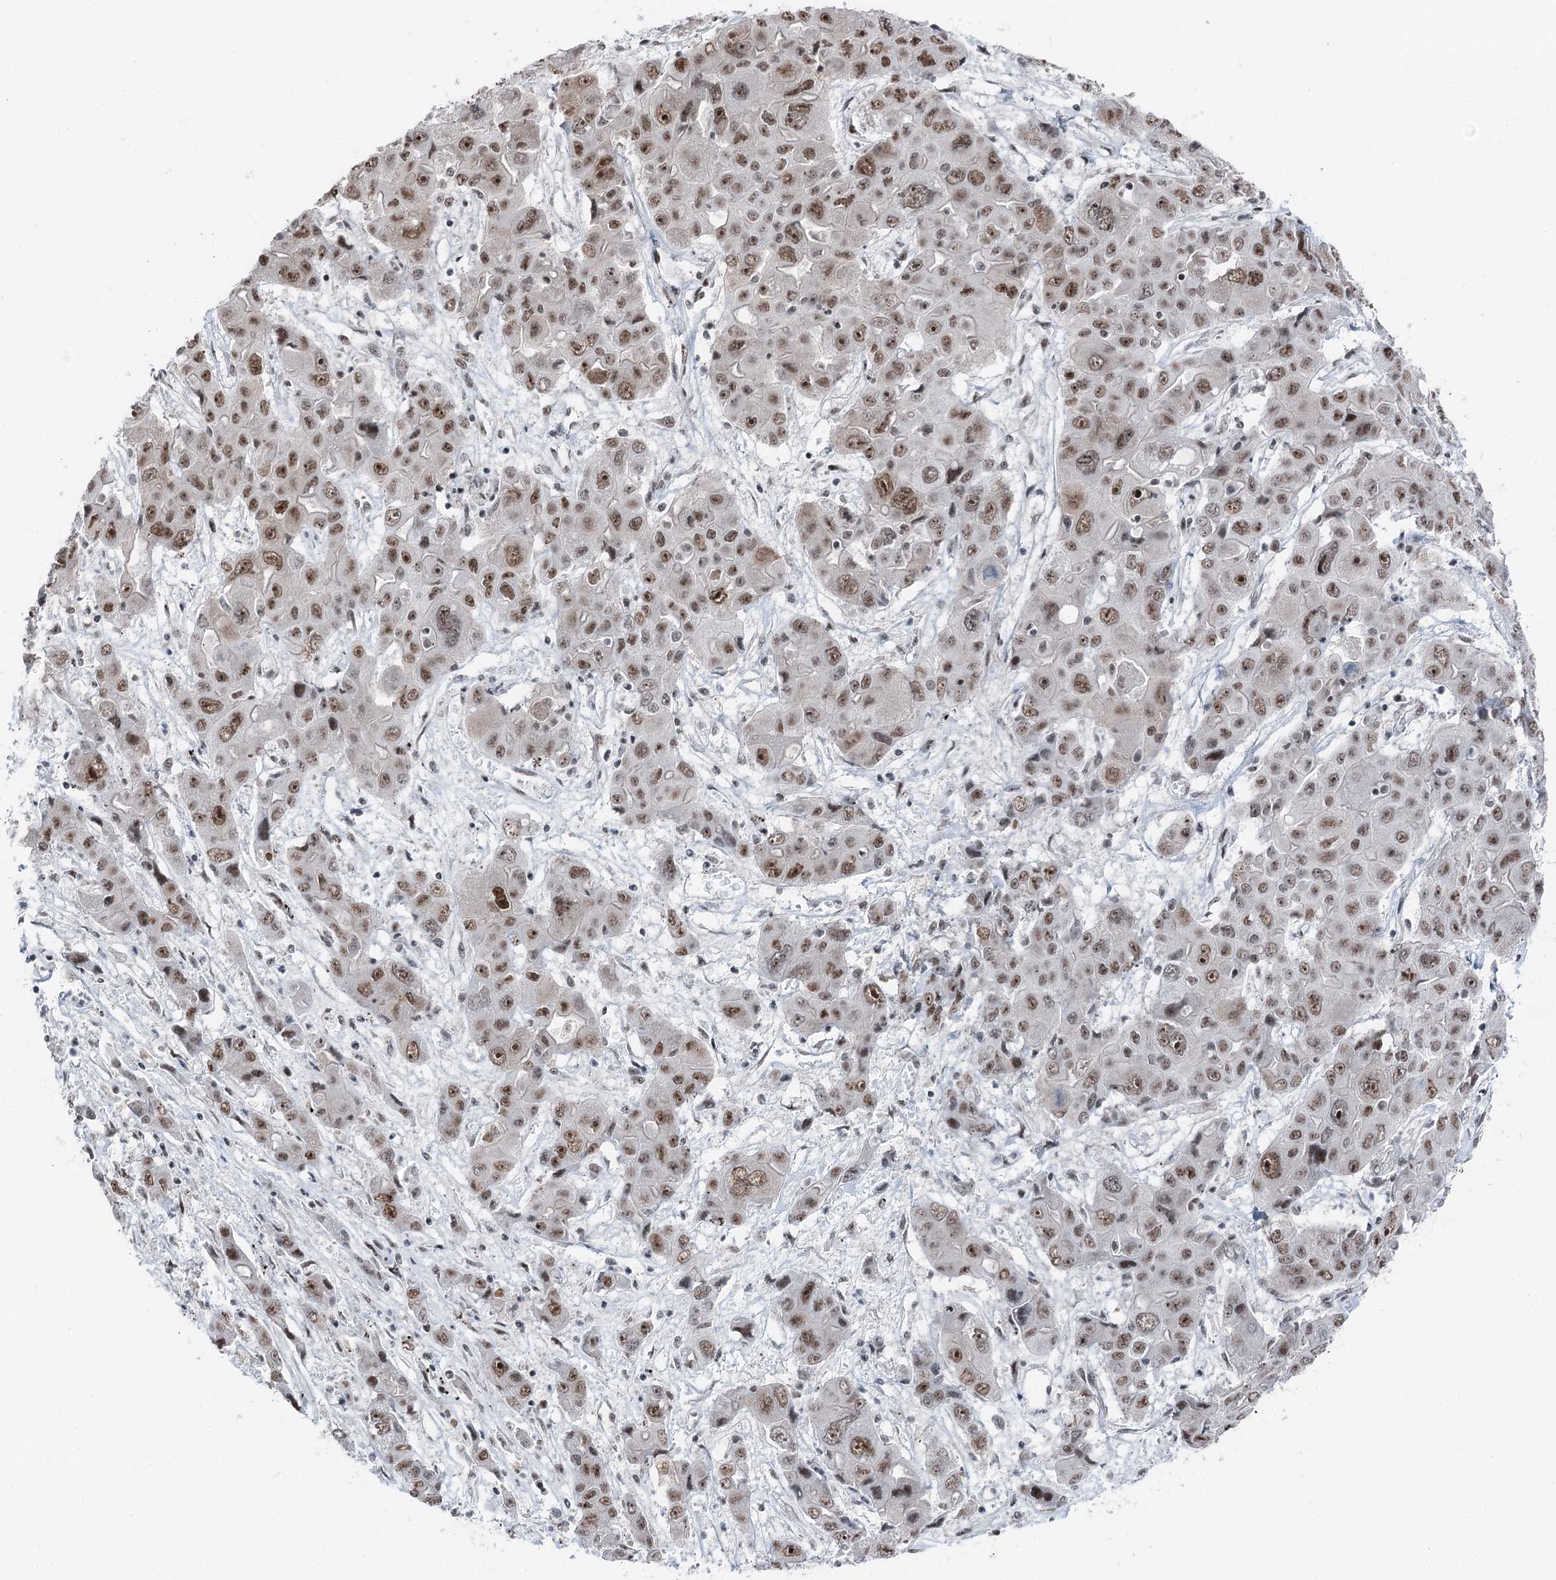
{"staining": {"intensity": "moderate", "quantity": "25%-75%", "location": "nuclear"}, "tissue": "liver cancer", "cell_type": "Tumor cells", "image_type": "cancer", "snomed": [{"axis": "morphology", "description": "Cholangiocarcinoma"}, {"axis": "topography", "description": "Liver"}], "caption": "Immunohistochemical staining of liver cancer displays medium levels of moderate nuclear protein expression in about 25%-75% of tumor cells.", "gene": "POLR2H", "patient": {"sex": "male", "age": 67}}